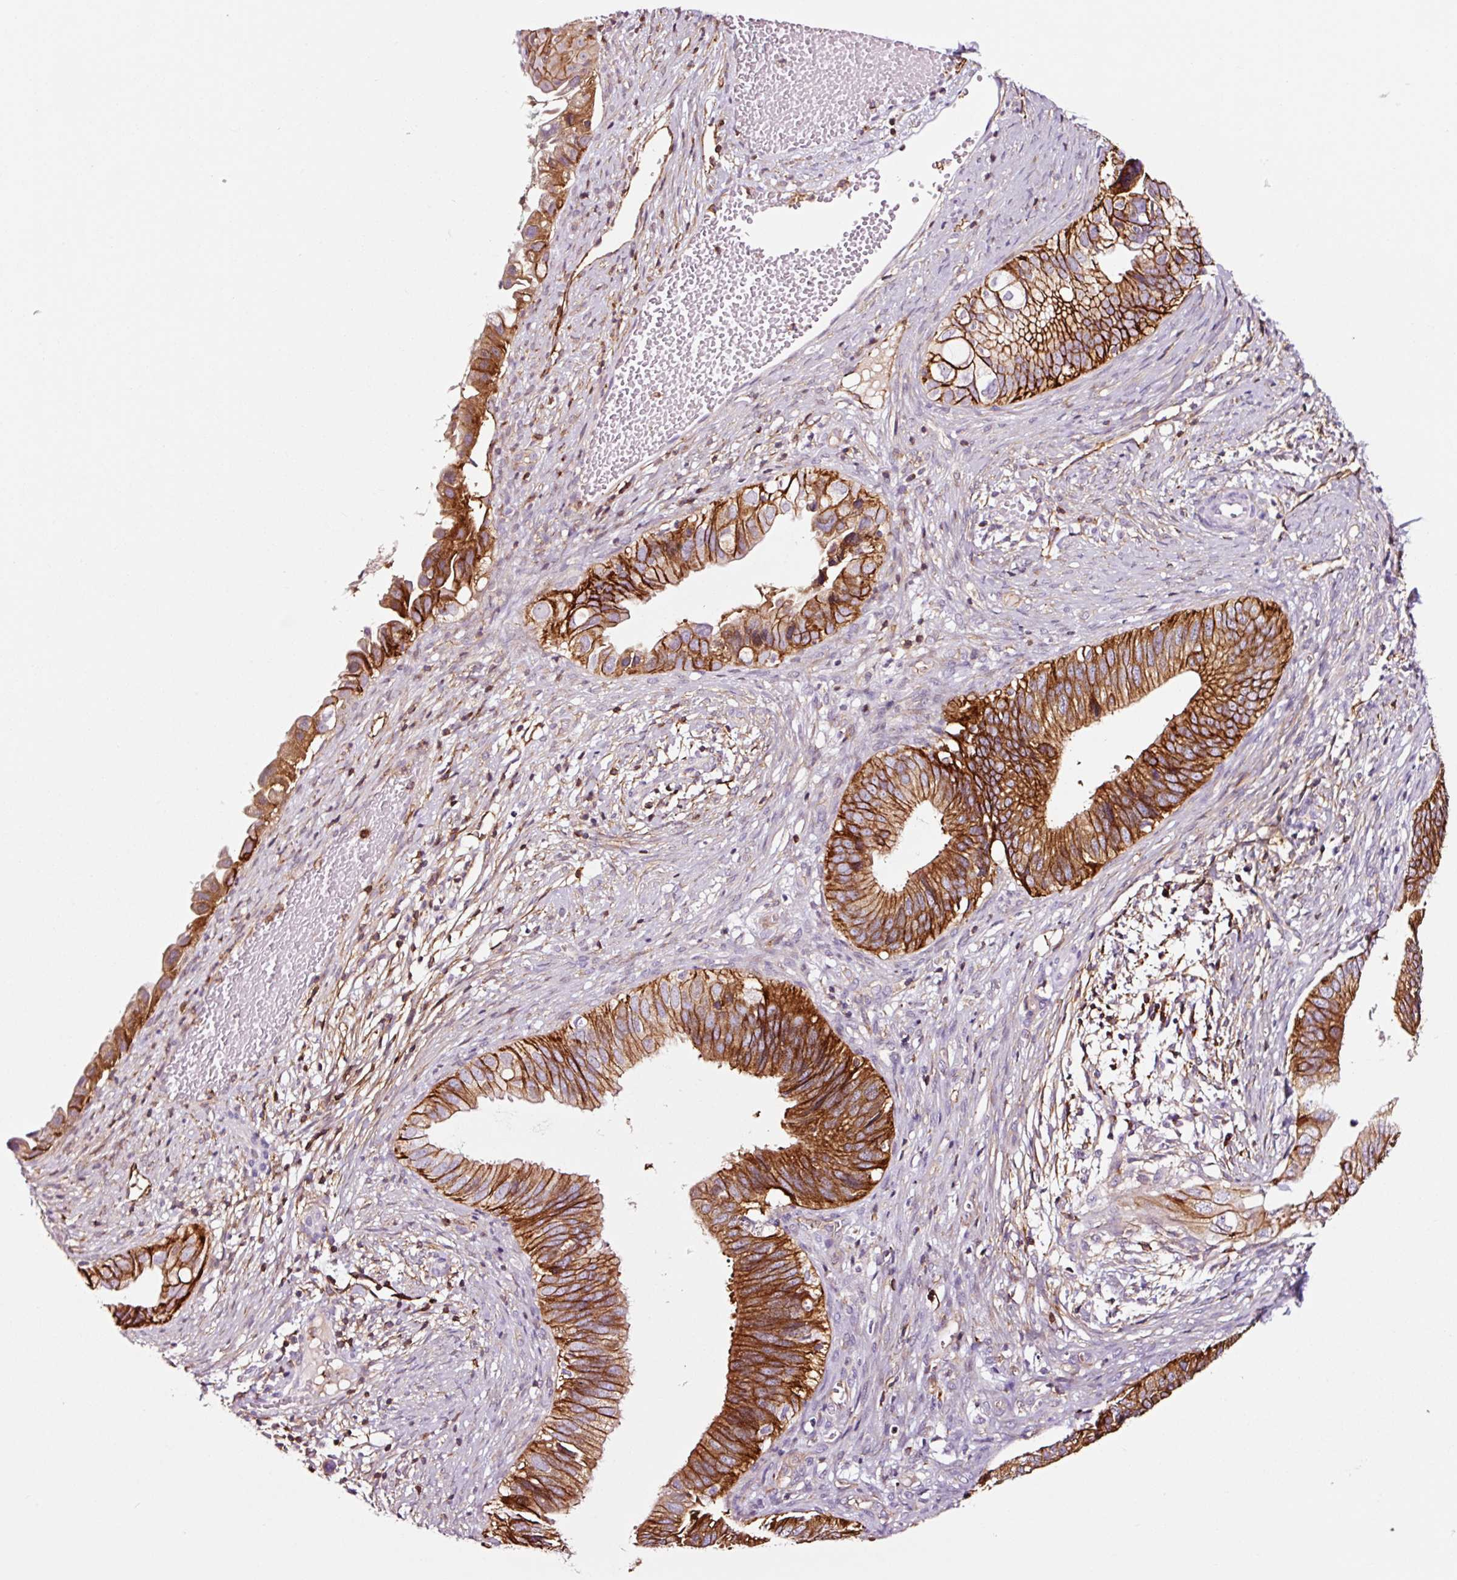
{"staining": {"intensity": "strong", "quantity": ">75%", "location": "cytoplasmic/membranous"}, "tissue": "cervical cancer", "cell_type": "Tumor cells", "image_type": "cancer", "snomed": [{"axis": "morphology", "description": "Adenocarcinoma, NOS"}, {"axis": "topography", "description": "Cervix"}], "caption": "Immunohistochemistry micrograph of cervical adenocarcinoma stained for a protein (brown), which demonstrates high levels of strong cytoplasmic/membranous positivity in about >75% of tumor cells.", "gene": "ADD3", "patient": {"sex": "female", "age": 42}}